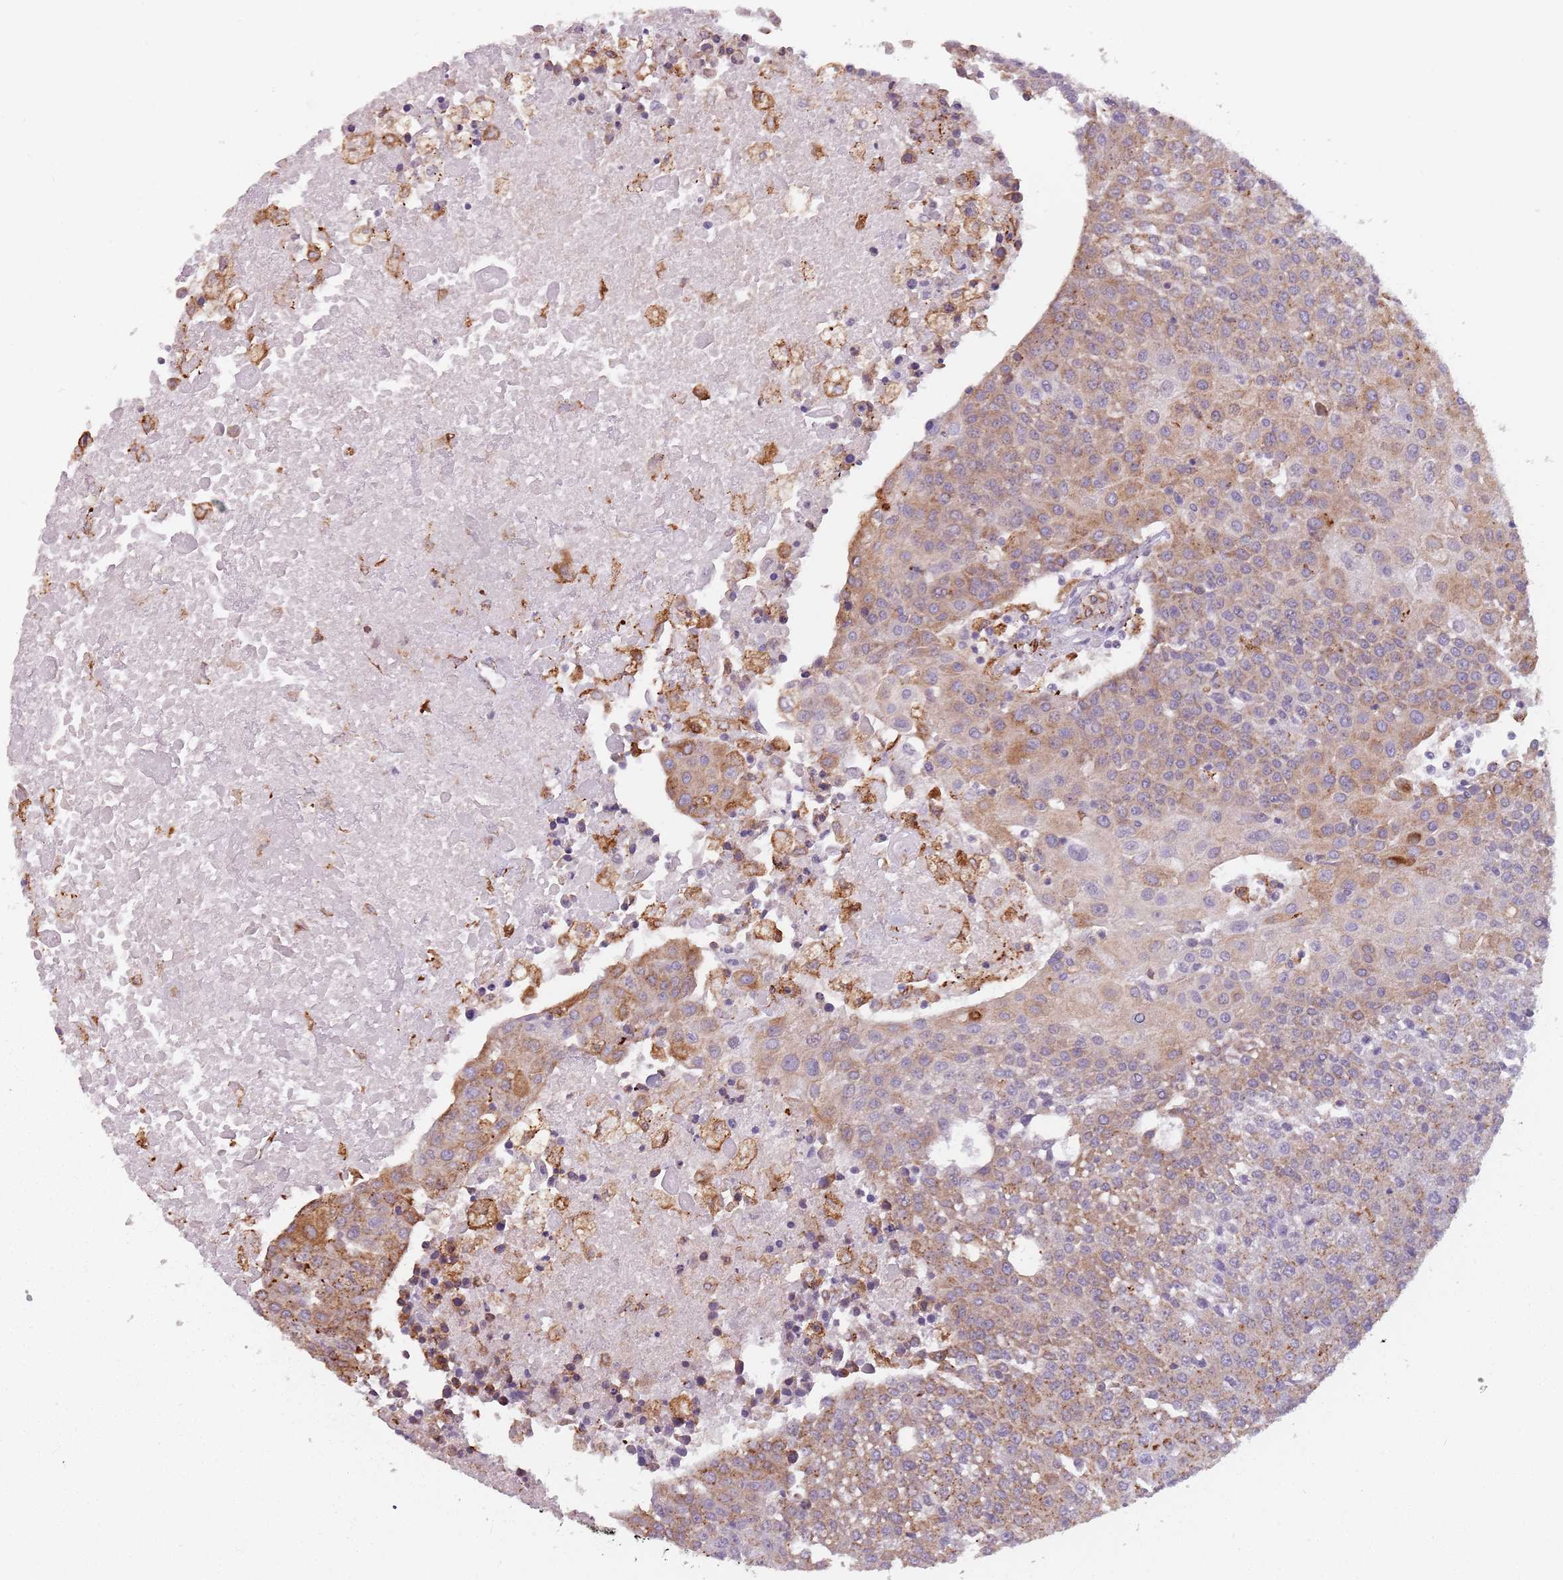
{"staining": {"intensity": "moderate", "quantity": ">75%", "location": "cytoplasmic/membranous"}, "tissue": "urothelial cancer", "cell_type": "Tumor cells", "image_type": "cancer", "snomed": [{"axis": "morphology", "description": "Urothelial carcinoma, High grade"}, {"axis": "topography", "description": "Urinary bladder"}], "caption": "High-grade urothelial carcinoma stained with immunohistochemistry reveals moderate cytoplasmic/membranous positivity in approximately >75% of tumor cells. The protein is stained brown, and the nuclei are stained in blue (DAB IHC with brightfield microscopy, high magnification).", "gene": "RPS9", "patient": {"sex": "female", "age": 85}}